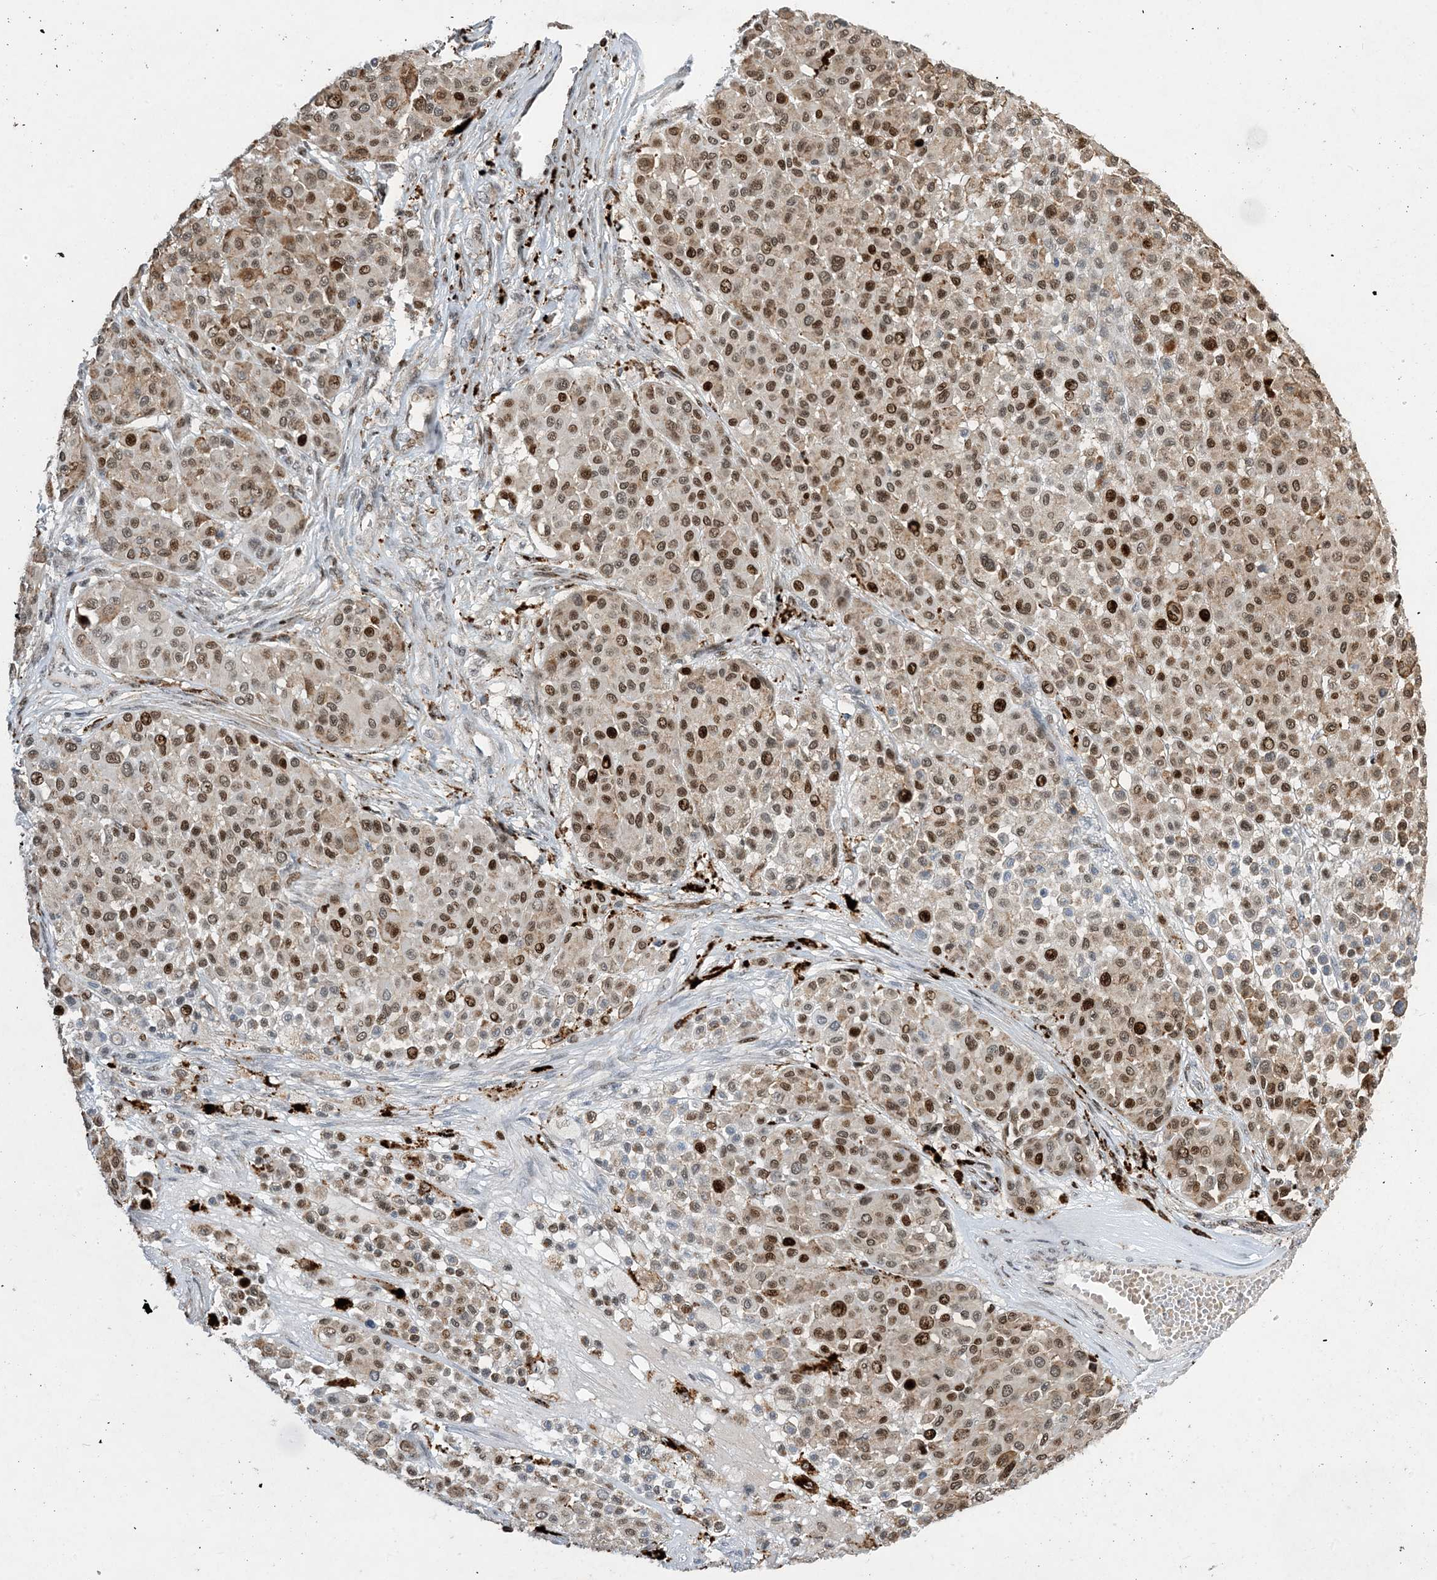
{"staining": {"intensity": "moderate", "quantity": ">75%", "location": "nuclear"}, "tissue": "melanoma", "cell_type": "Tumor cells", "image_type": "cancer", "snomed": [{"axis": "morphology", "description": "Malignant melanoma, Metastatic site"}, {"axis": "topography", "description": "Soft tissue"}], "caption": "Melanoma stained with a brown dye shows moderate nuclear positive staining in approximately >75% of tumor cells.", "gene": "SLC25A53", "patient": {"sex": "male", "age": 41}}